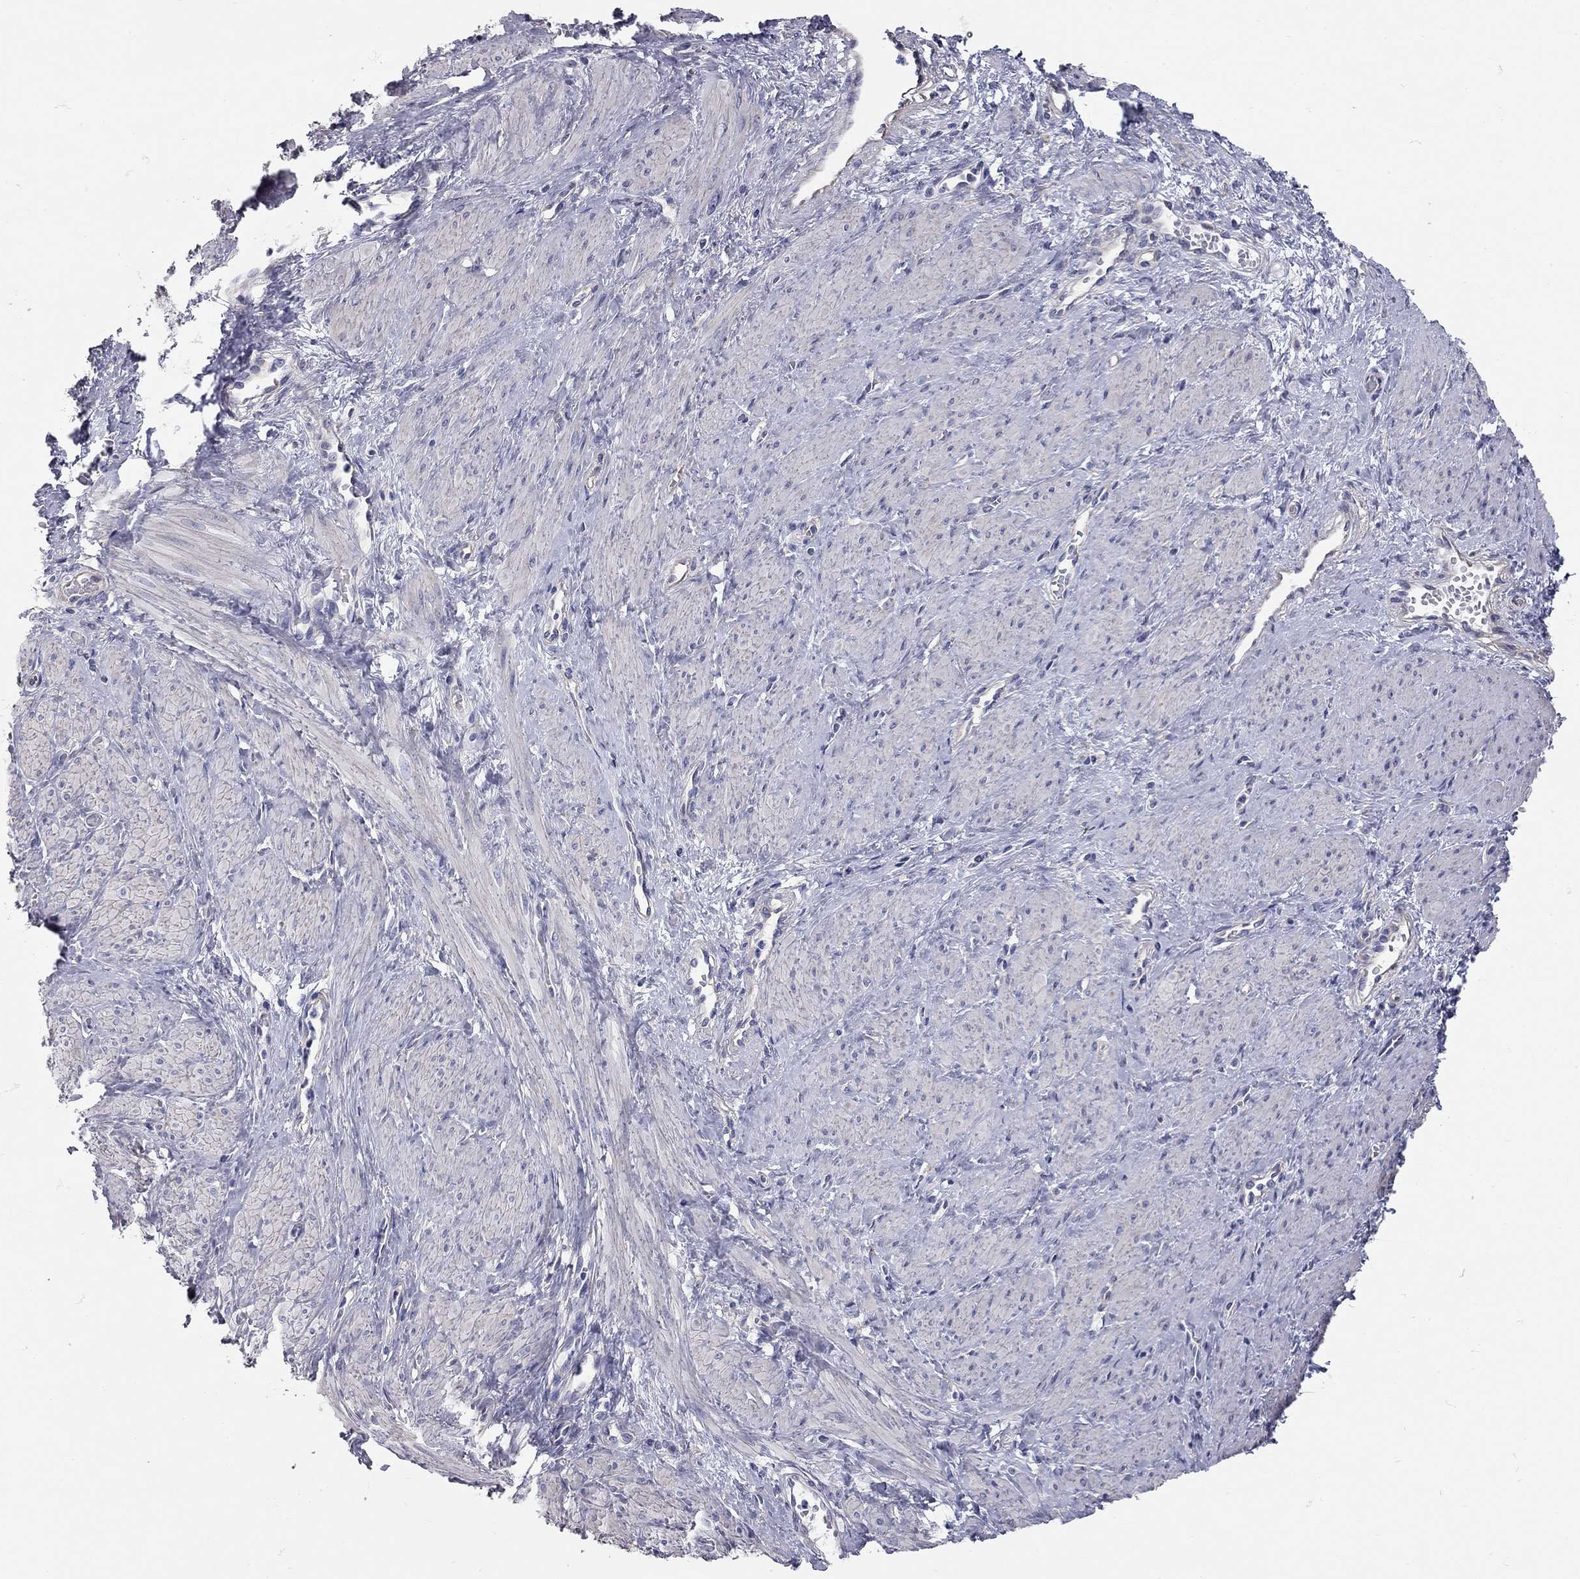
{"staining": {"intensity": "negative", "quantity": "none", "location": "none"}, "tissue": "smooth muscle", "cell_type": "Smooth muscle cells", "image_type": "normal", "snomed": [{"axis": "morphology", "description": "Normal tissue, NOS"}, {"axis": "topography", "description": "Smooth muscle"}, {"axis": "topography", "description": "Uterus"}], "caption": "IHC photomicrograph of unremarkable human smooth muscle stained for a protein (brown), which displays no staining in smooth muscle cells.", "gene": "XAGE2", "patient": {"sex": "female", "age": 39}}